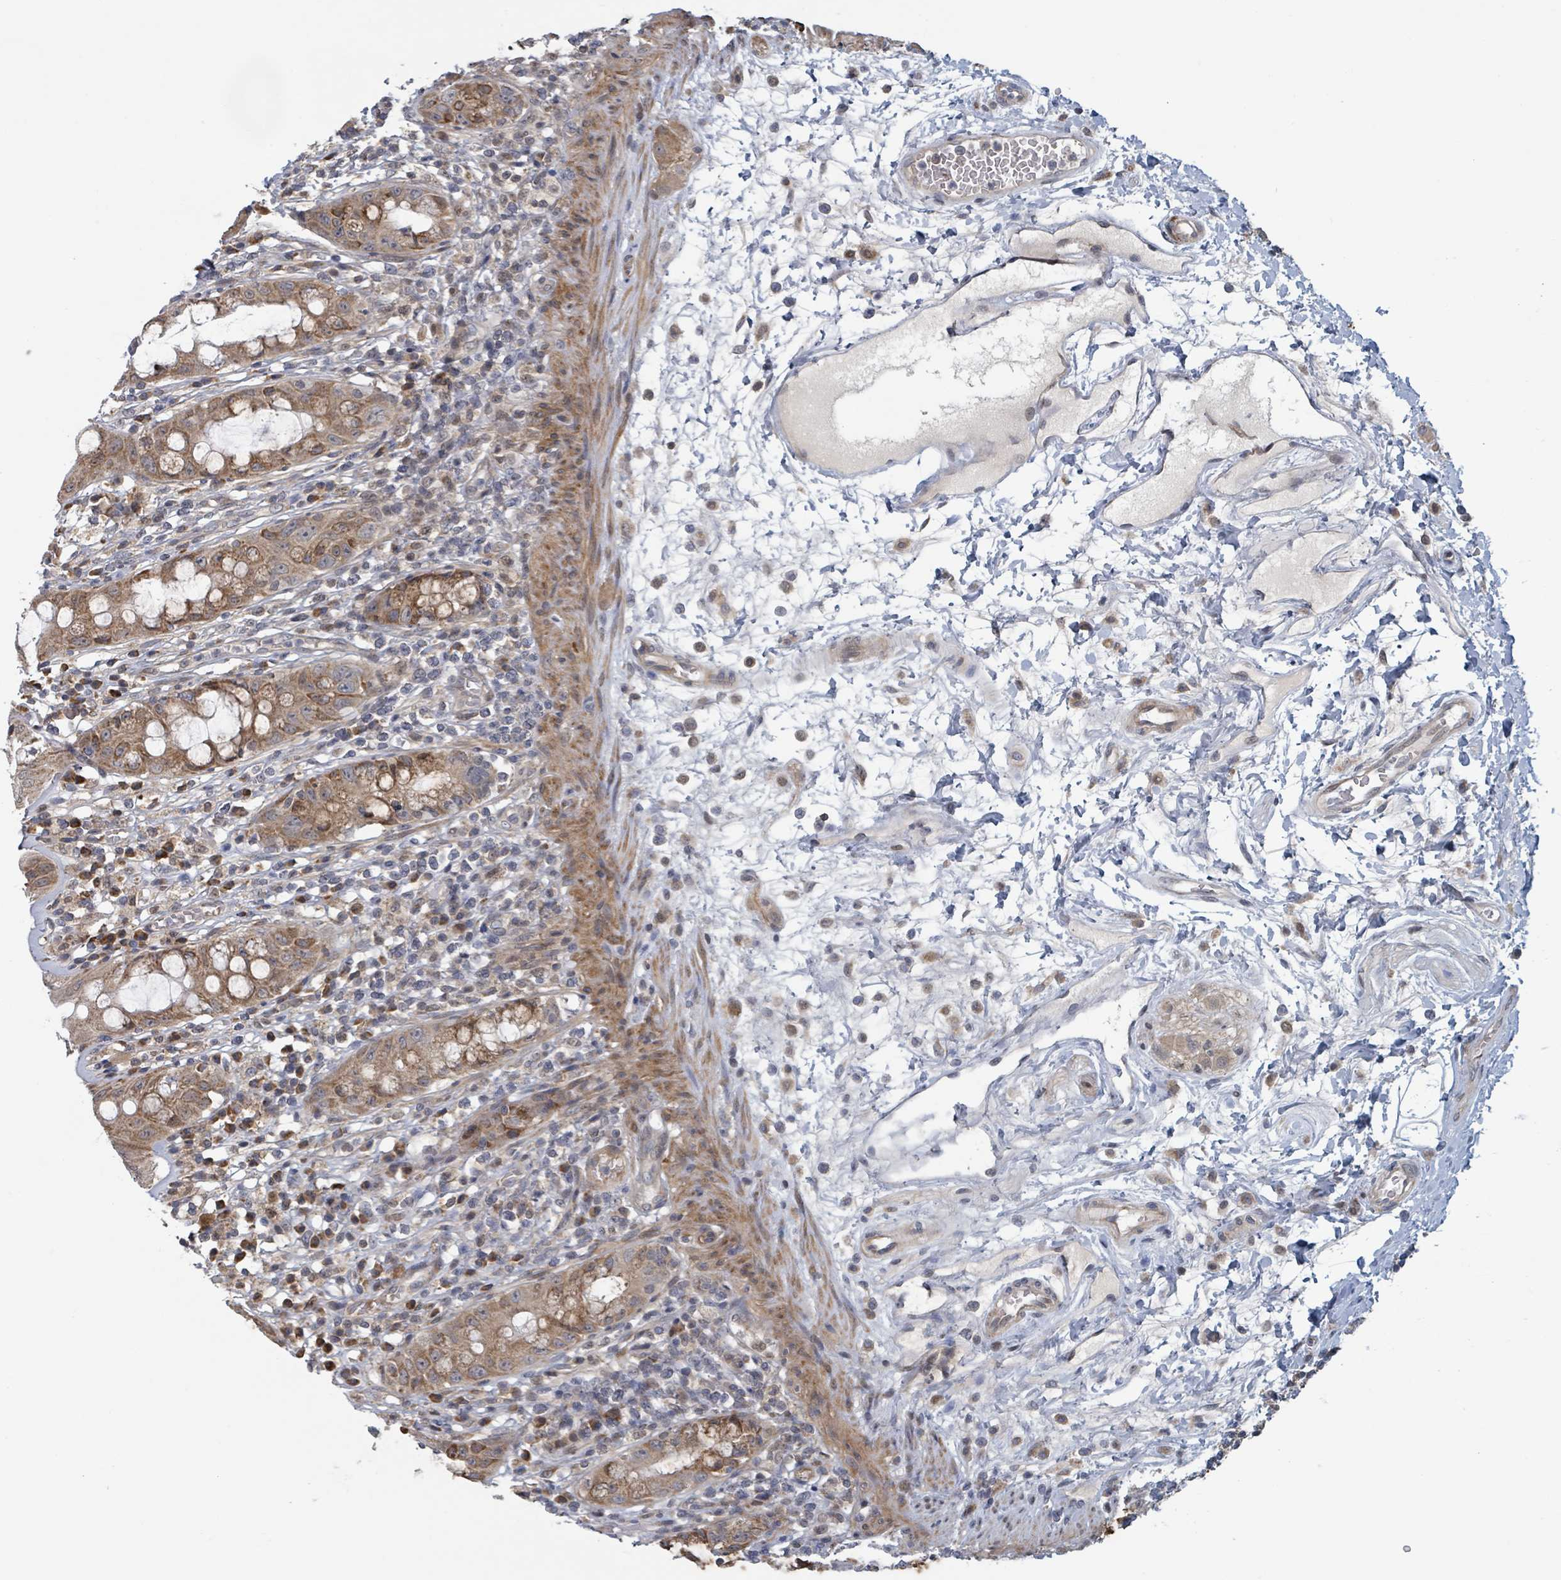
{"staining": {"intensity": "moderate", "quantity": ">75%", "location": "cytoplasmic/membranous"}, "tissue": "rectum", "cell_type": "Glandular cells", "image_type": "normal", "snomed": [{"axis": "morphology", "description": "Normal tissue, NOS"}, {"axis": "topography", "description": "Rectum"}], "caption": "The immunohistochemical stain shows moderate cytoplasmic/membranous positivity in glandular cells of normal rectum. The protein of interest is stained brown, and the nuclei are stained in blue (DAB IHC with brightfield microscopy, high magnification).", "gene": "HIVEP1", "patient": {"sex": "female", "age": 57}}